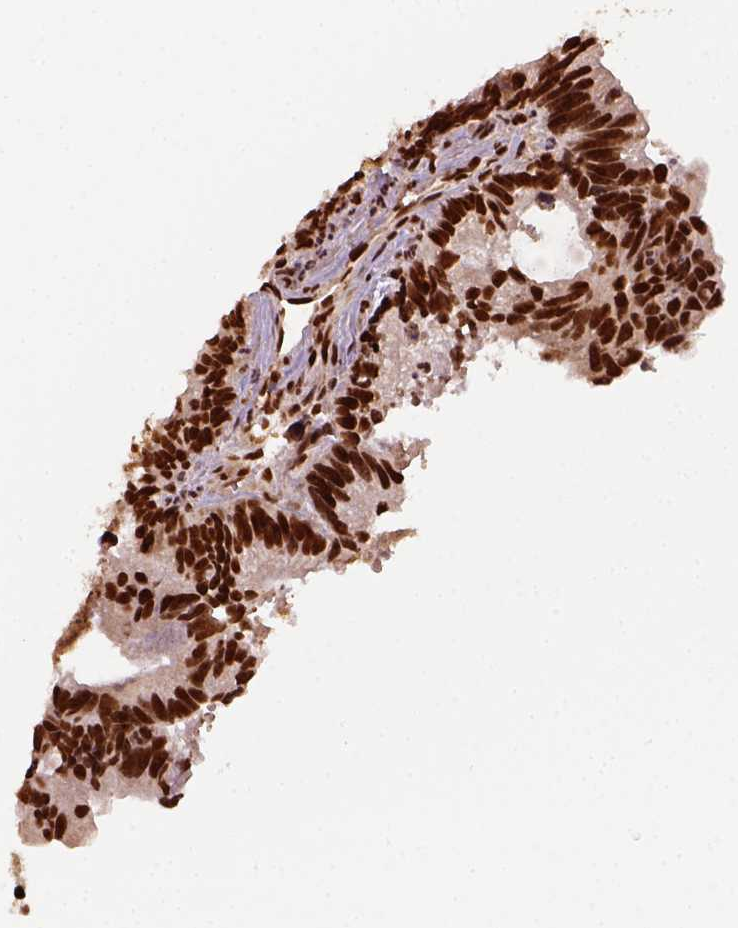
{"staining": {"intensity": "strong", "quantity": ">75%", "location": "nuclear"}, "tissue": "head and neck cancer", "cell_type": "Tumor cells", "image_type": "cancer", "snomed": [{"axis": "morphology", "description": "Adenocarcinoma, NOS"}, {"axis": "topography", "description": "Head-Neck"}], "caption": "An IHC photomicrograph of neoplastic tissue is shown. Protein staining in brown highlights strong nuclear positivity in head and neck cancer within tumor cells.", "gene": "CCAR1", "patient": {"sex": "male", "age": 62}}